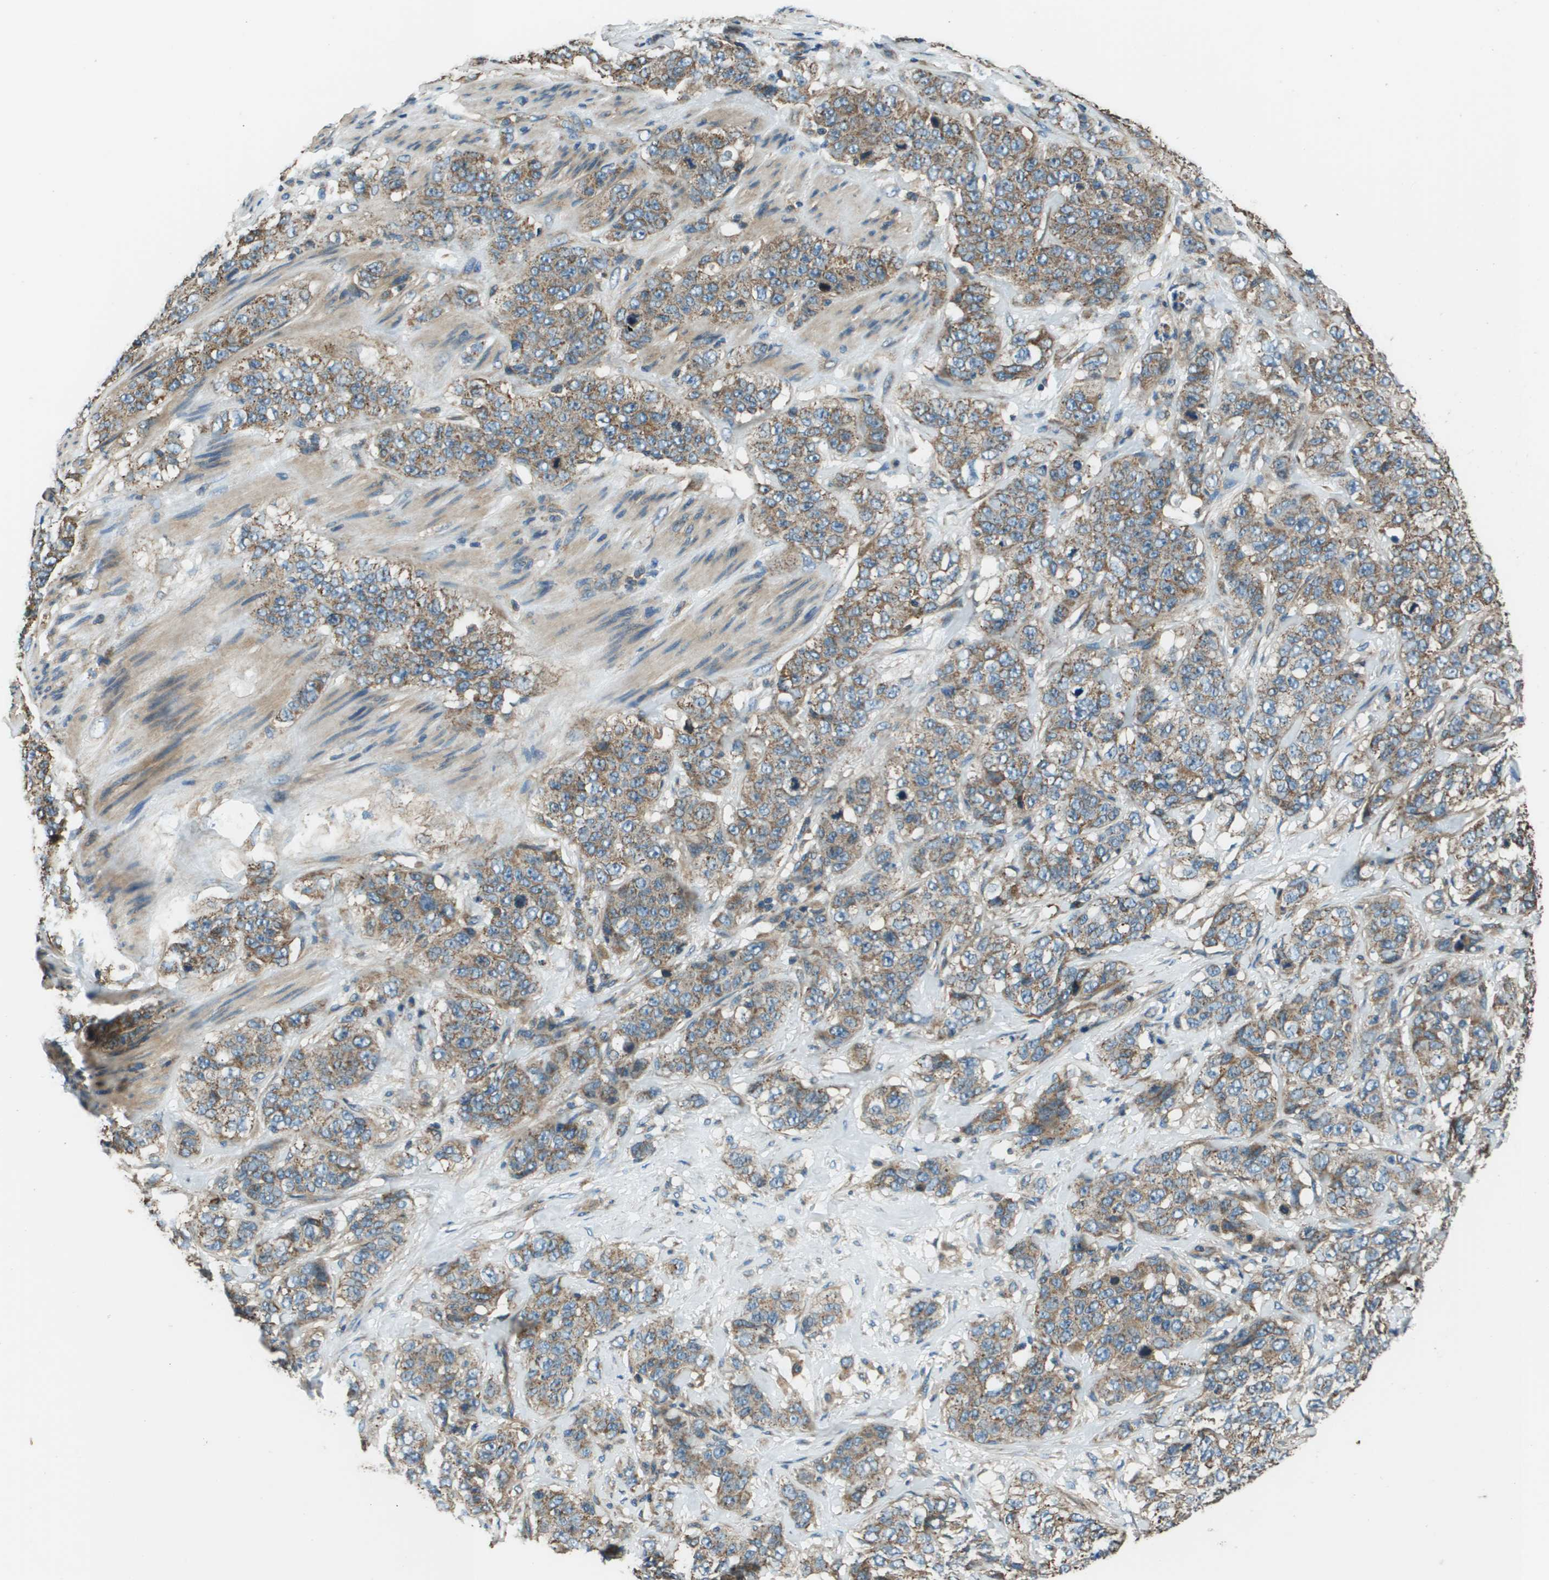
{"staining": {"intensity": "moderate", "quantity": "25%-75%", "location": "cytoplasmic/membranous"}, "tissue": "stomach cancer", "cell_type": "Tumor cells", "image_type": "cancer", "snomed": [{"axis": "morphology", "description": "Adenocarcinoma, NOS"}, {"axis": "topography", "description": "Stomach"}], "caption": "A brown stain shows moderate cytoplasmic/membranous staining of a protein in human stomach cancer (adenocarcinoma) tumor cells. (Stains: DAB (3,3'-diaminobenzidine) in brown, nuclei in blue, Microscopy: brightfield microscopy at high magnification).", "gene": "TMEM51", "patient": {"sex": "male", "age": 48}}